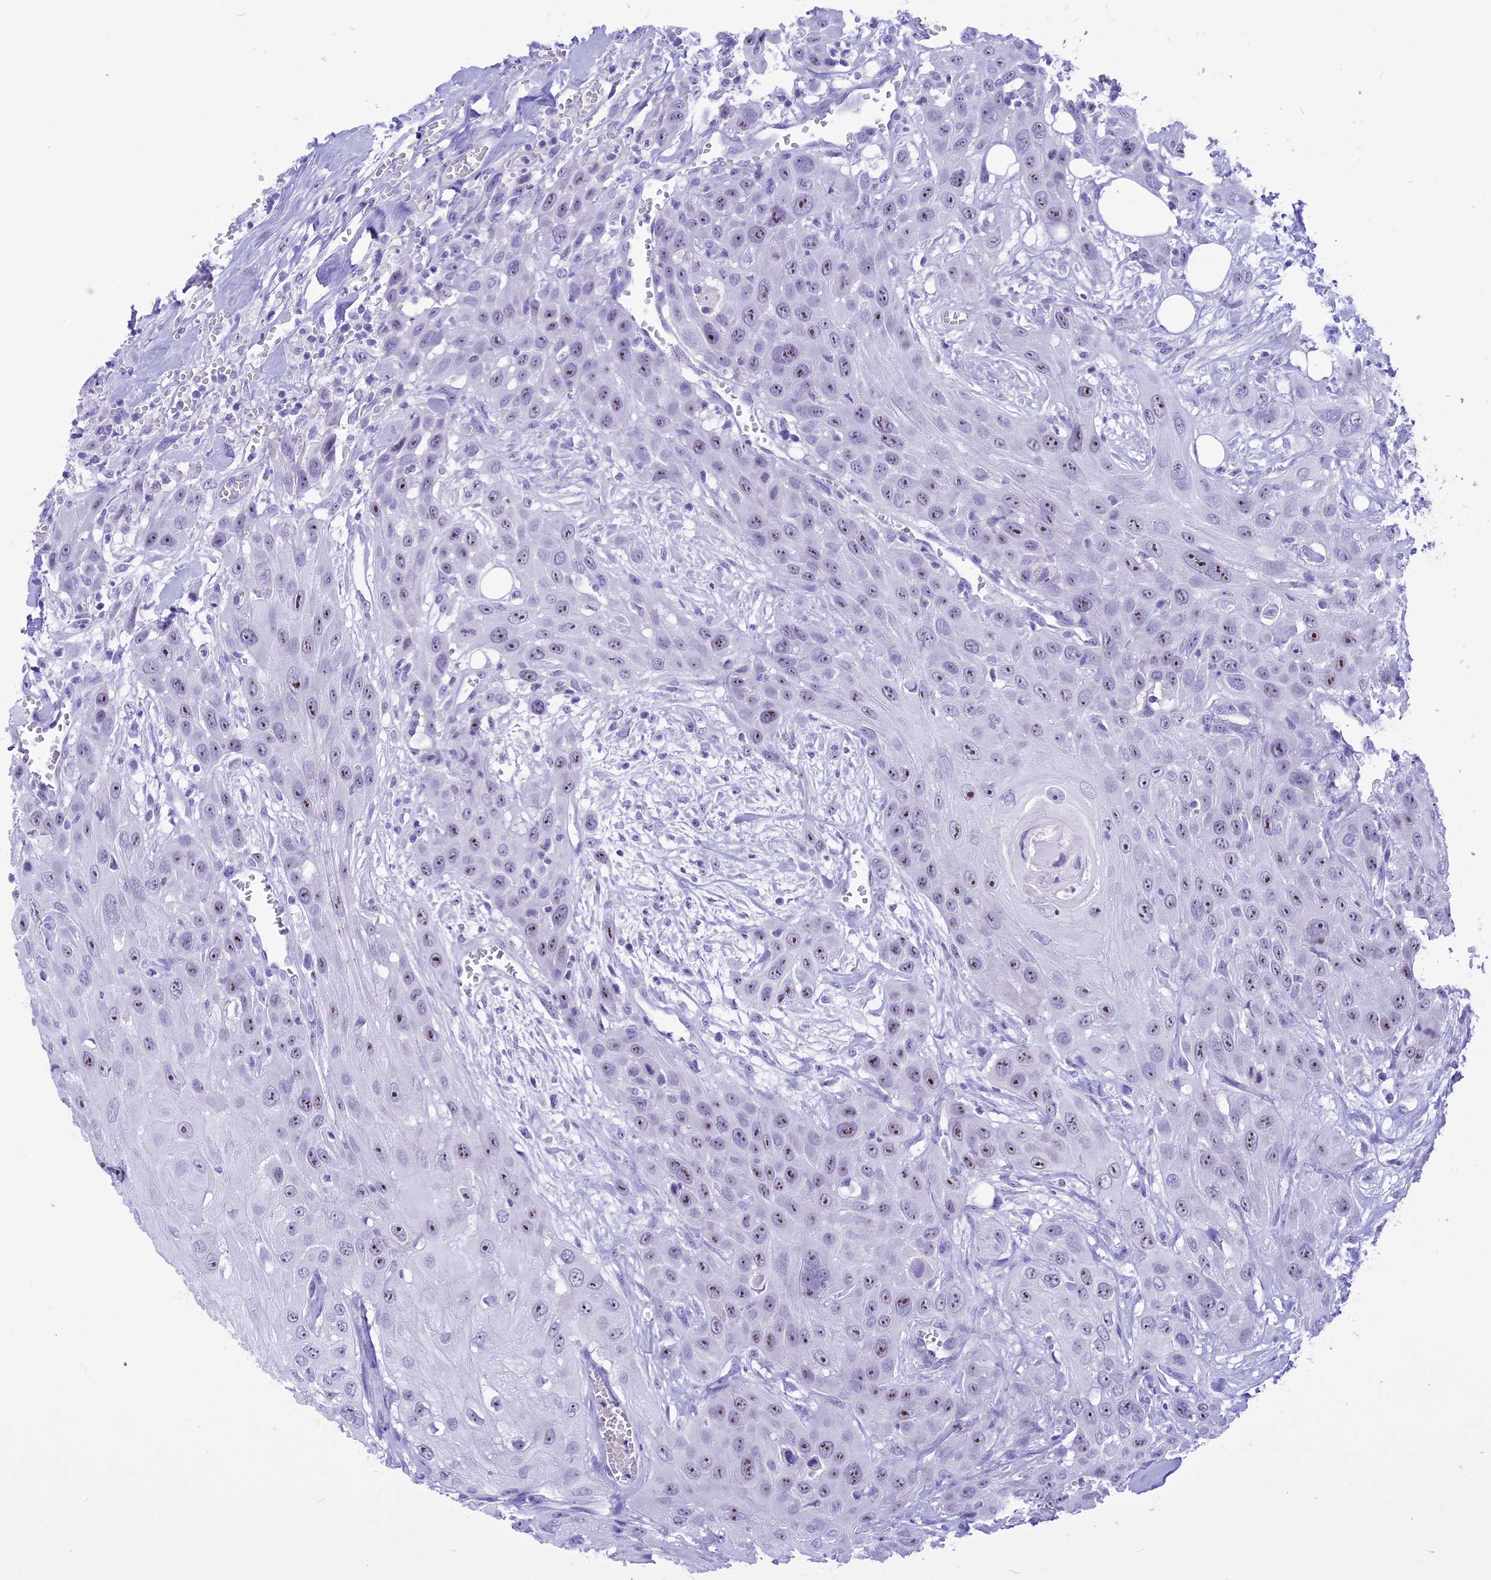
{"staining": {"intensity": "weak", "quantity": "25%-75%", "location": "nuclear"}, "tissue": "head and neck cancer", "cell_type": "Tumor cells", "image_type": "cancer", "snomed": [{"axis": "morphology", "description": "Squamous cell carcinoma, NOS"}, {"axis": "topography", "description": "Head-Neck"}], "caption": "Immunohistochemistry (IHC) (DAB) staining of human squamous cell carcinoma (head and neck) exhibits weak nuclear protein staining in approximately 25%-75% of tumor cells.", "gene": "CMSS1", "patient": {"sex": "male", "age": 81}}